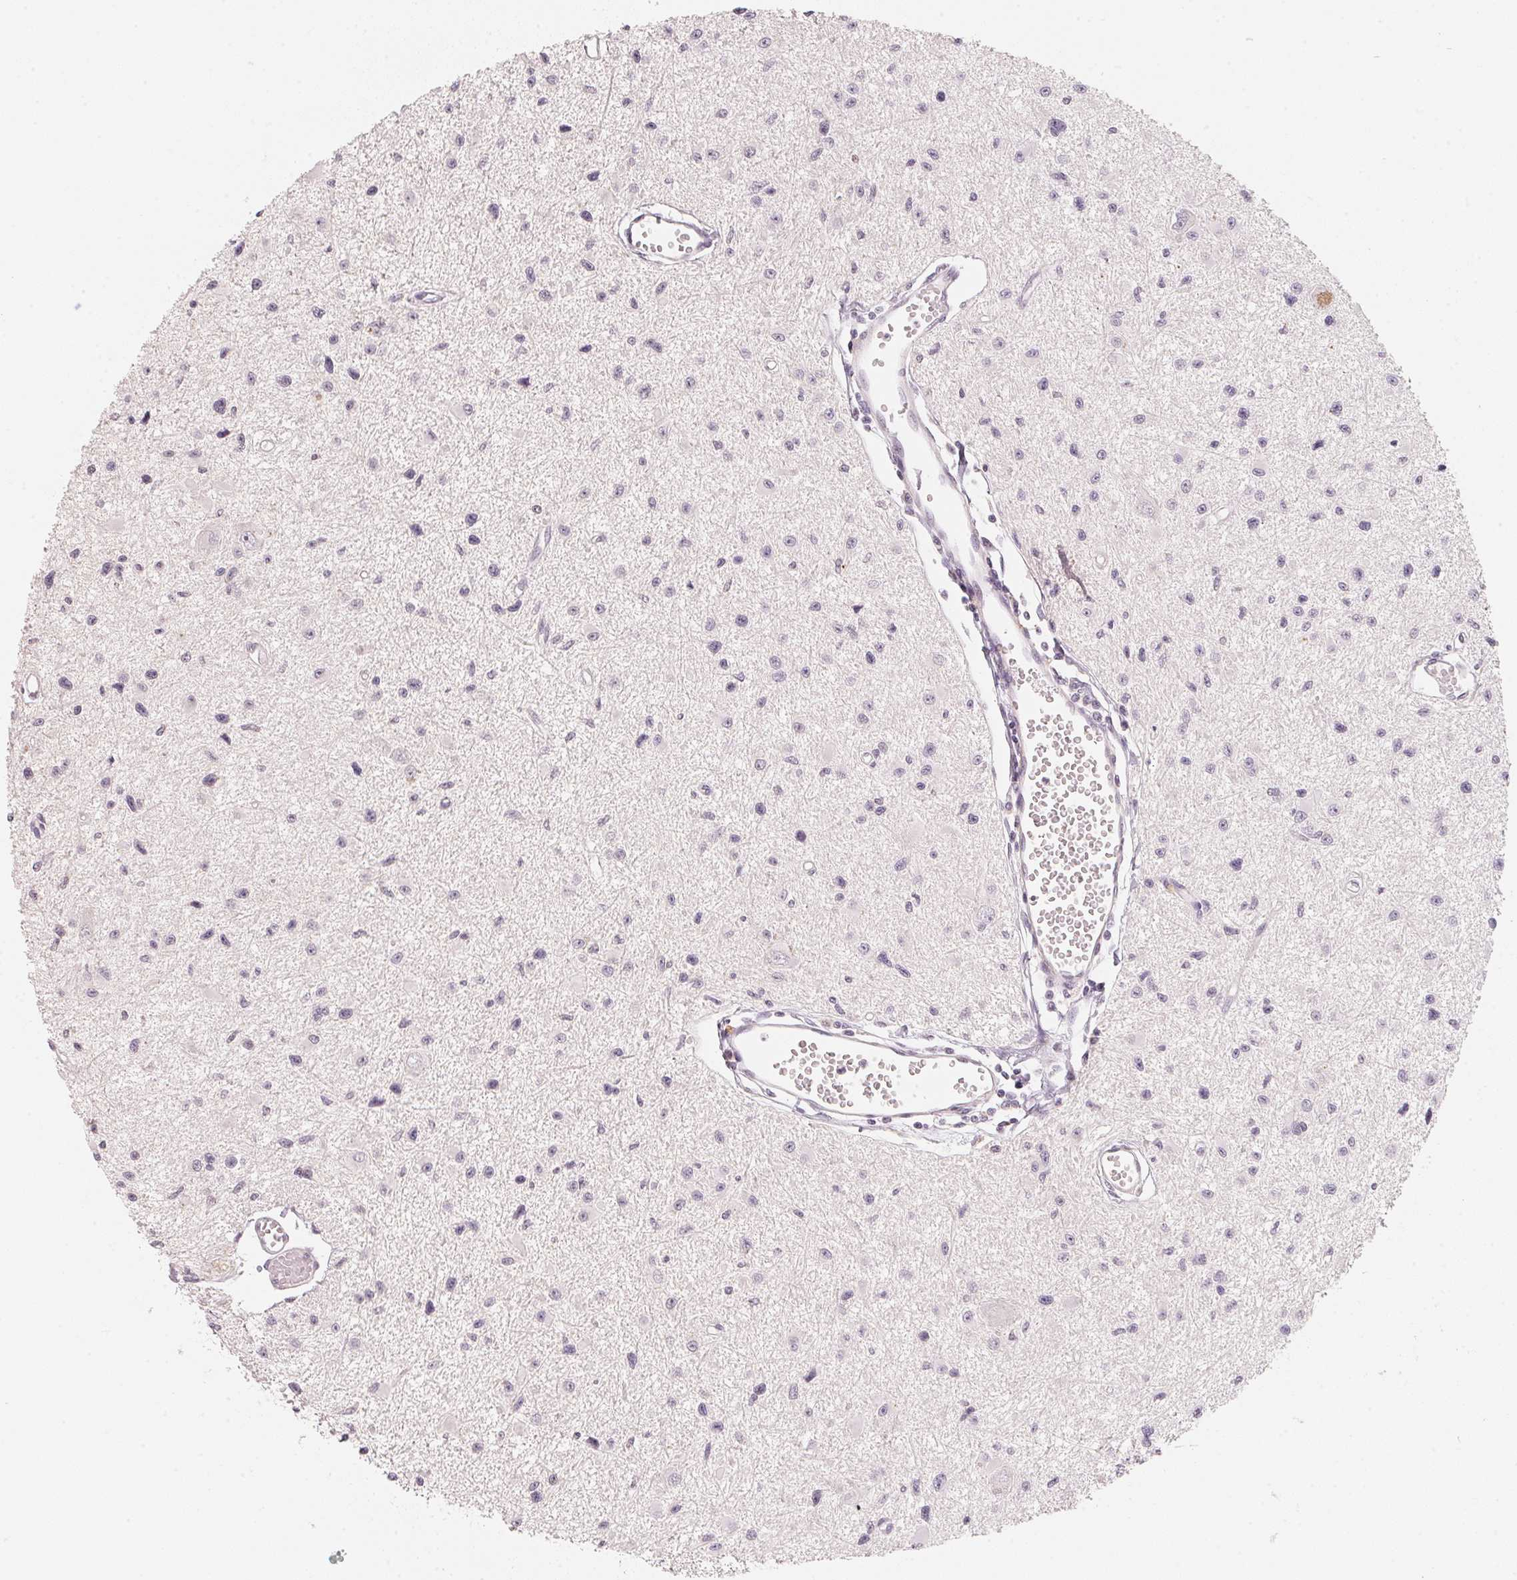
{"staining": {"intensity": "negative", "quantity": "none", "location": "none"}, "tissue": "glioma", "cell_type": "Tumor cells", "image_type": "cancer", "snomed": [{"axis": "morphology", "description": "Glioma, malignant, High grade"}, {"axis": "topography", "description": "Brain"}], "caption": "Glioma was stained to show a protein in brown. There is no significant staining in tumor cells.", "gene": "ANKRD31", "patient": {"sex": "male", "age": 54}}